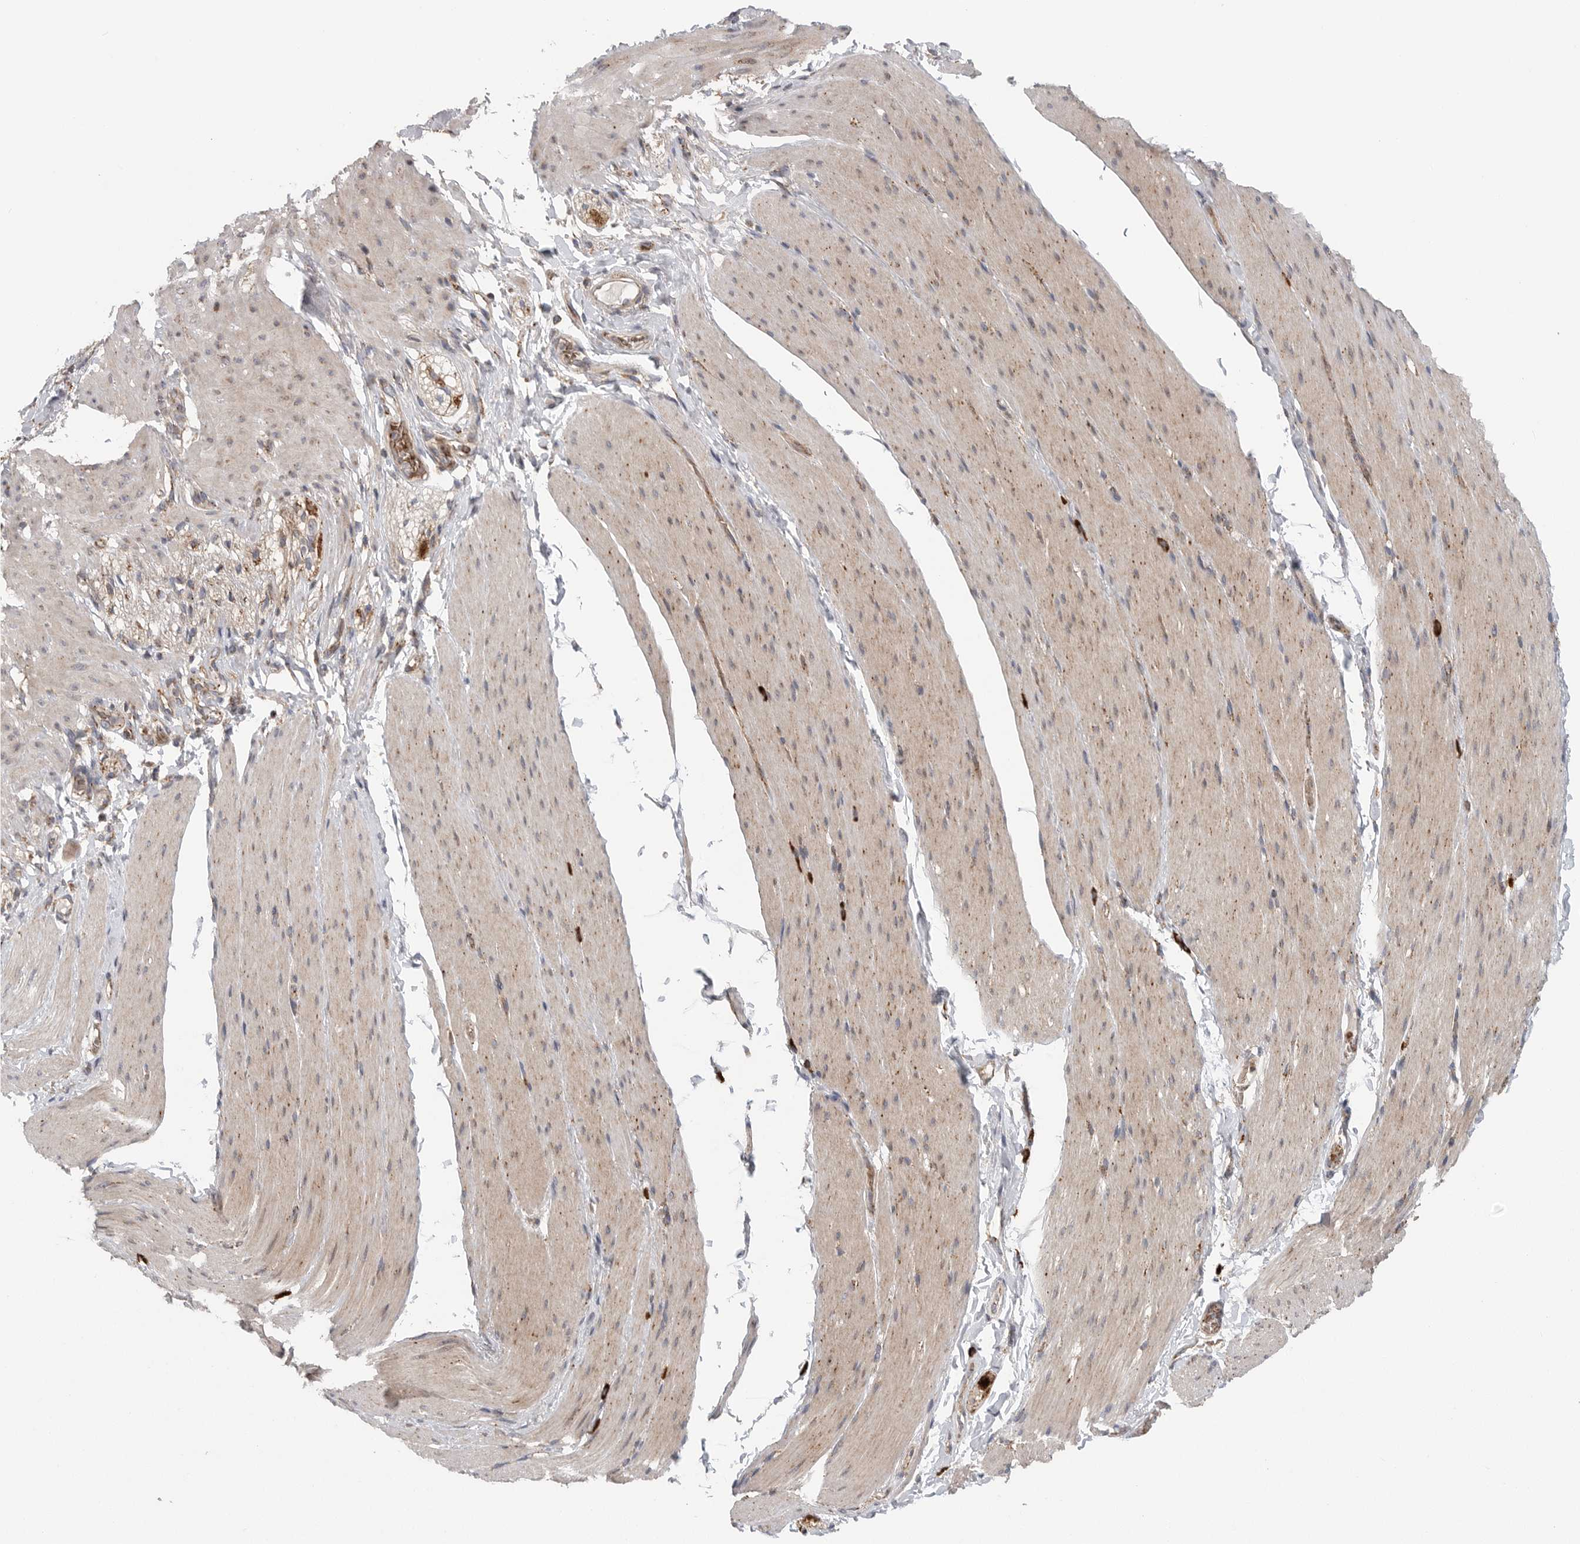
{"staining": {"intensity": "weak", "quantity": ">75%", "location": "cytoplasmic/membranous"}, "tissue": "smooth muscle", "cell_type": "Smooth muscle cells", "image_type": "normal", "snomed": [{"axis": "morphology", "description": "Normal tissue, NOS"}, {"axis": "topography", "description": "Smooth muscle"}, {"axis": "topography", "description": "Small intestine"}], "caption": "Immunohistochemical staining of unremarkable human smooth muscle exhibits weak cytoplasmic/membranous protein positivity in about >75% of smooth muscle cells. Immunohistochemistry stains the protein of interest in brown and the nuclei are stained blue.", "gene": "GALNS", "patient": {"sex": "female", "age": 84}}